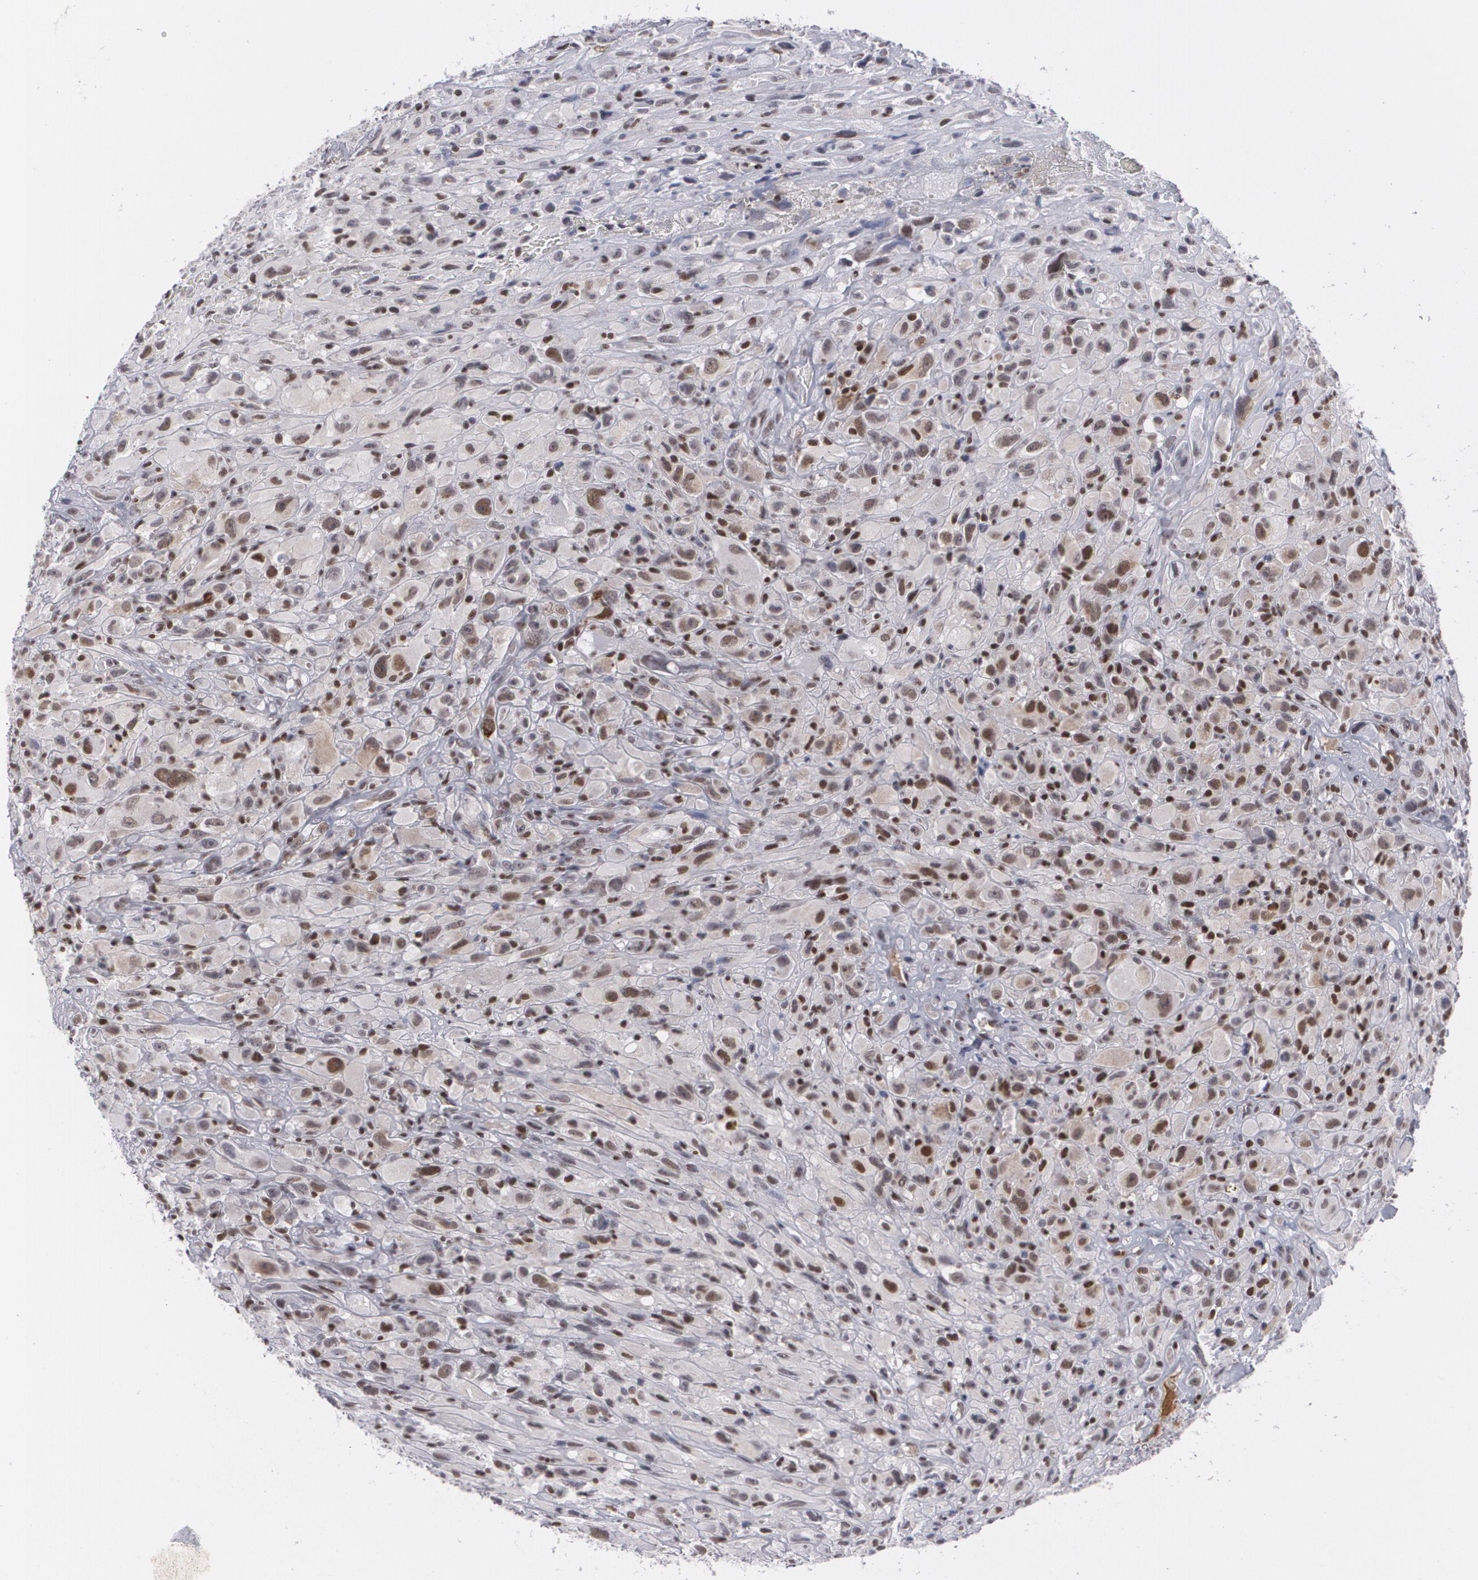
{"staining": {"intensity": "moderate", "quantity": "25%-75%", "location": "nuclear"}, "tissue": "glioma", "cell_type": "Tumor cells", "image_type": "cancer", "snomed": [{"axis": "morphology", "description": "Glioma, malignant, High grade"}, {"axis": "topography", "description": "Brain"}], "caption": "Immunohistochemical staining of malignant high-grade glioma reveals medium levels of moderate nuclear protein expression in about 25%-75% of tumor cells.", "gene": "MCL1", "patient": {"sex": "male", "age": 48}}